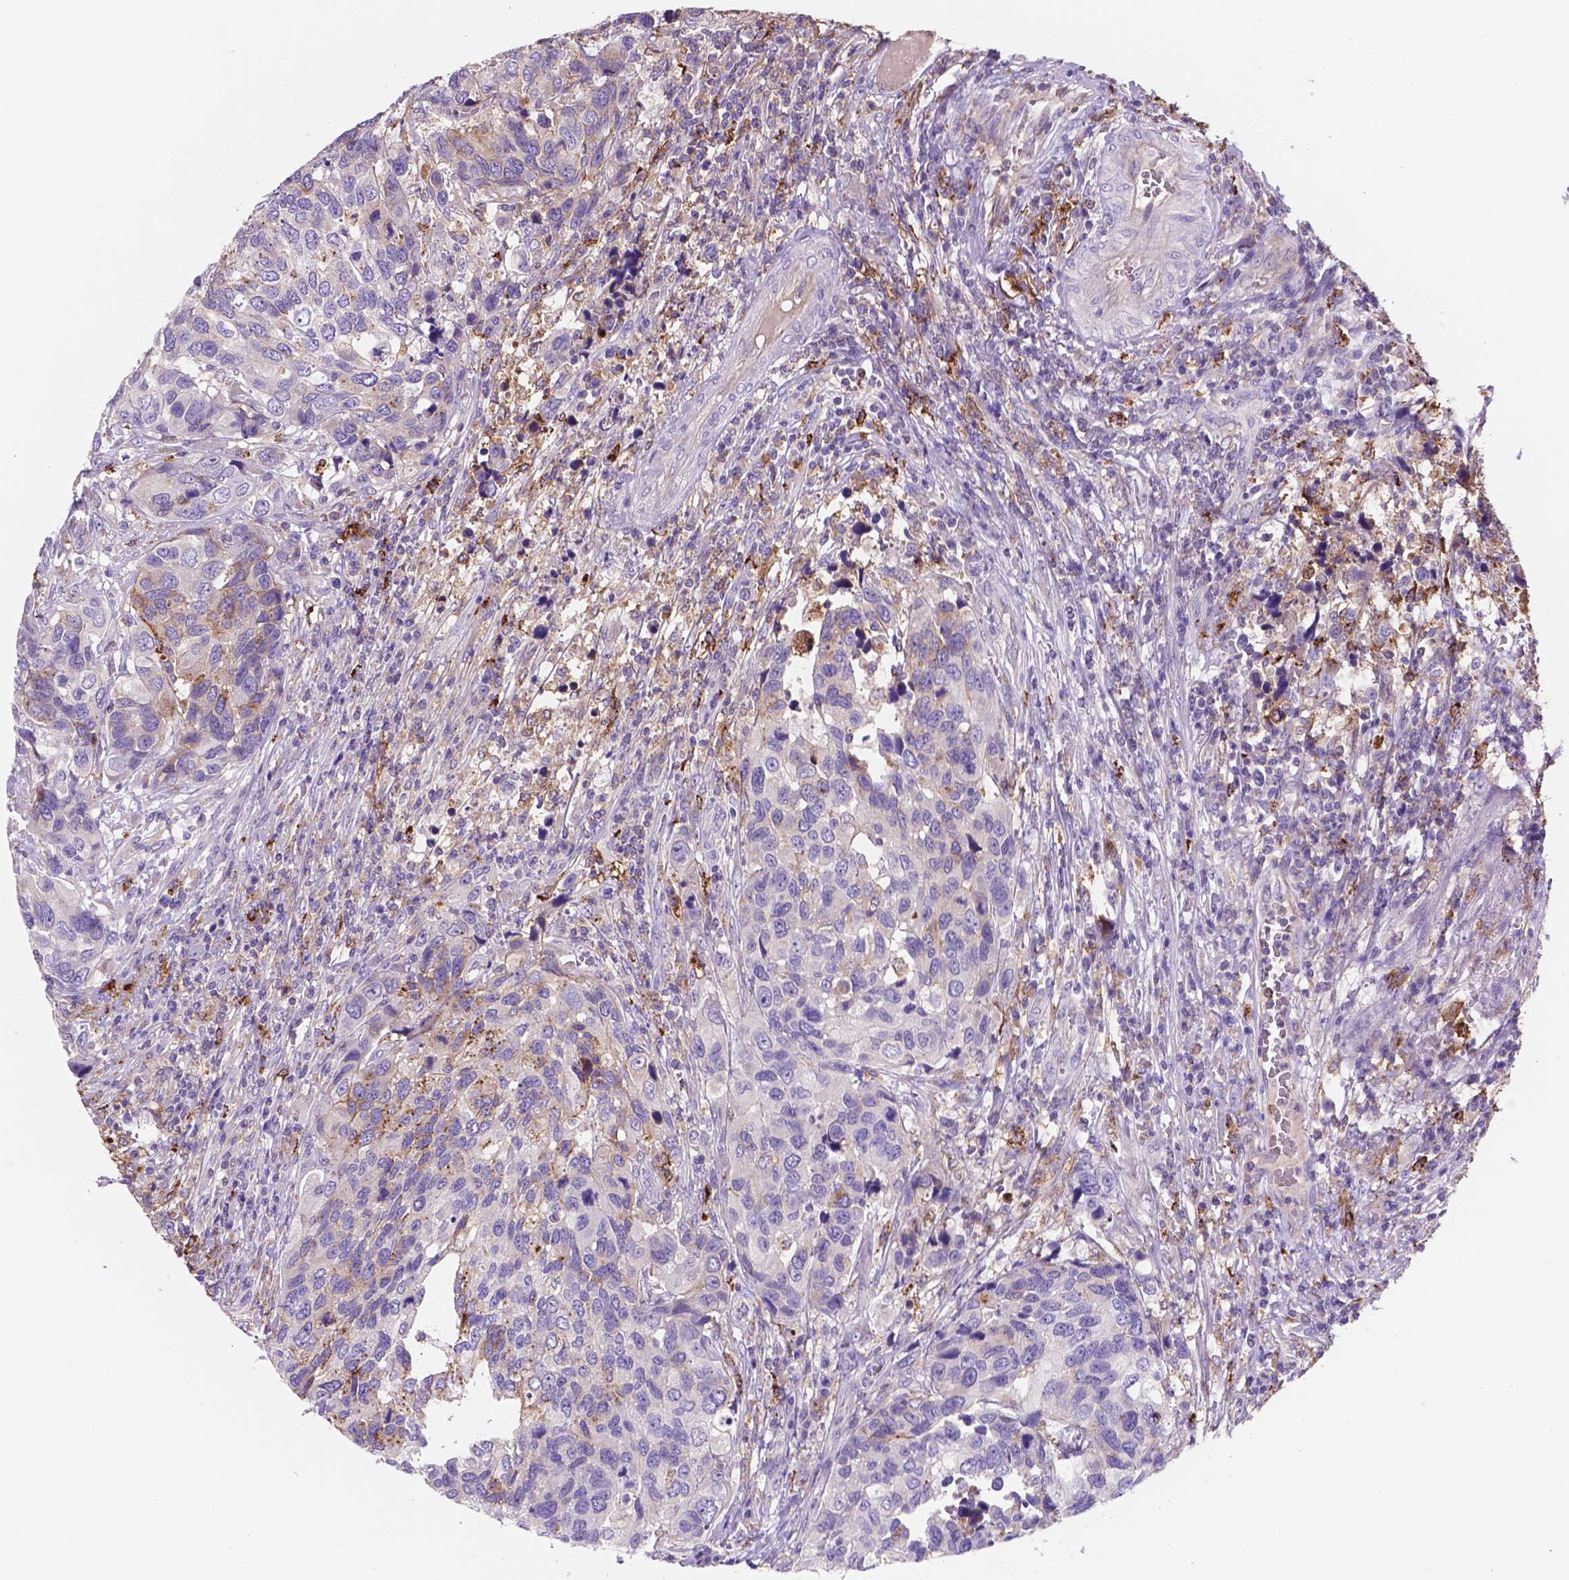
{"staining": {"intensity": "moderate", "quantity": "<25%", "location": "cytoplasmic/membranous"}, "tissue": "urothelial cancer", "cell_type": "Tumor cells", "image_type": "cancer", "snomed": [{"axis": "morphology", "description": "Urothelial carcinoma, High grade"}, {"axis": "topography", "description": "Urinary bladder"}], "caption": "Approximately <25% of tumor cells in human high-grade urothelial carcinoma display moderate cytoplasmic/membranous protein positivity as visualized by brown immunohistochemical staining.", "gene": "MKRN2OS", "patient": {"sex": "male", "age": 60}}